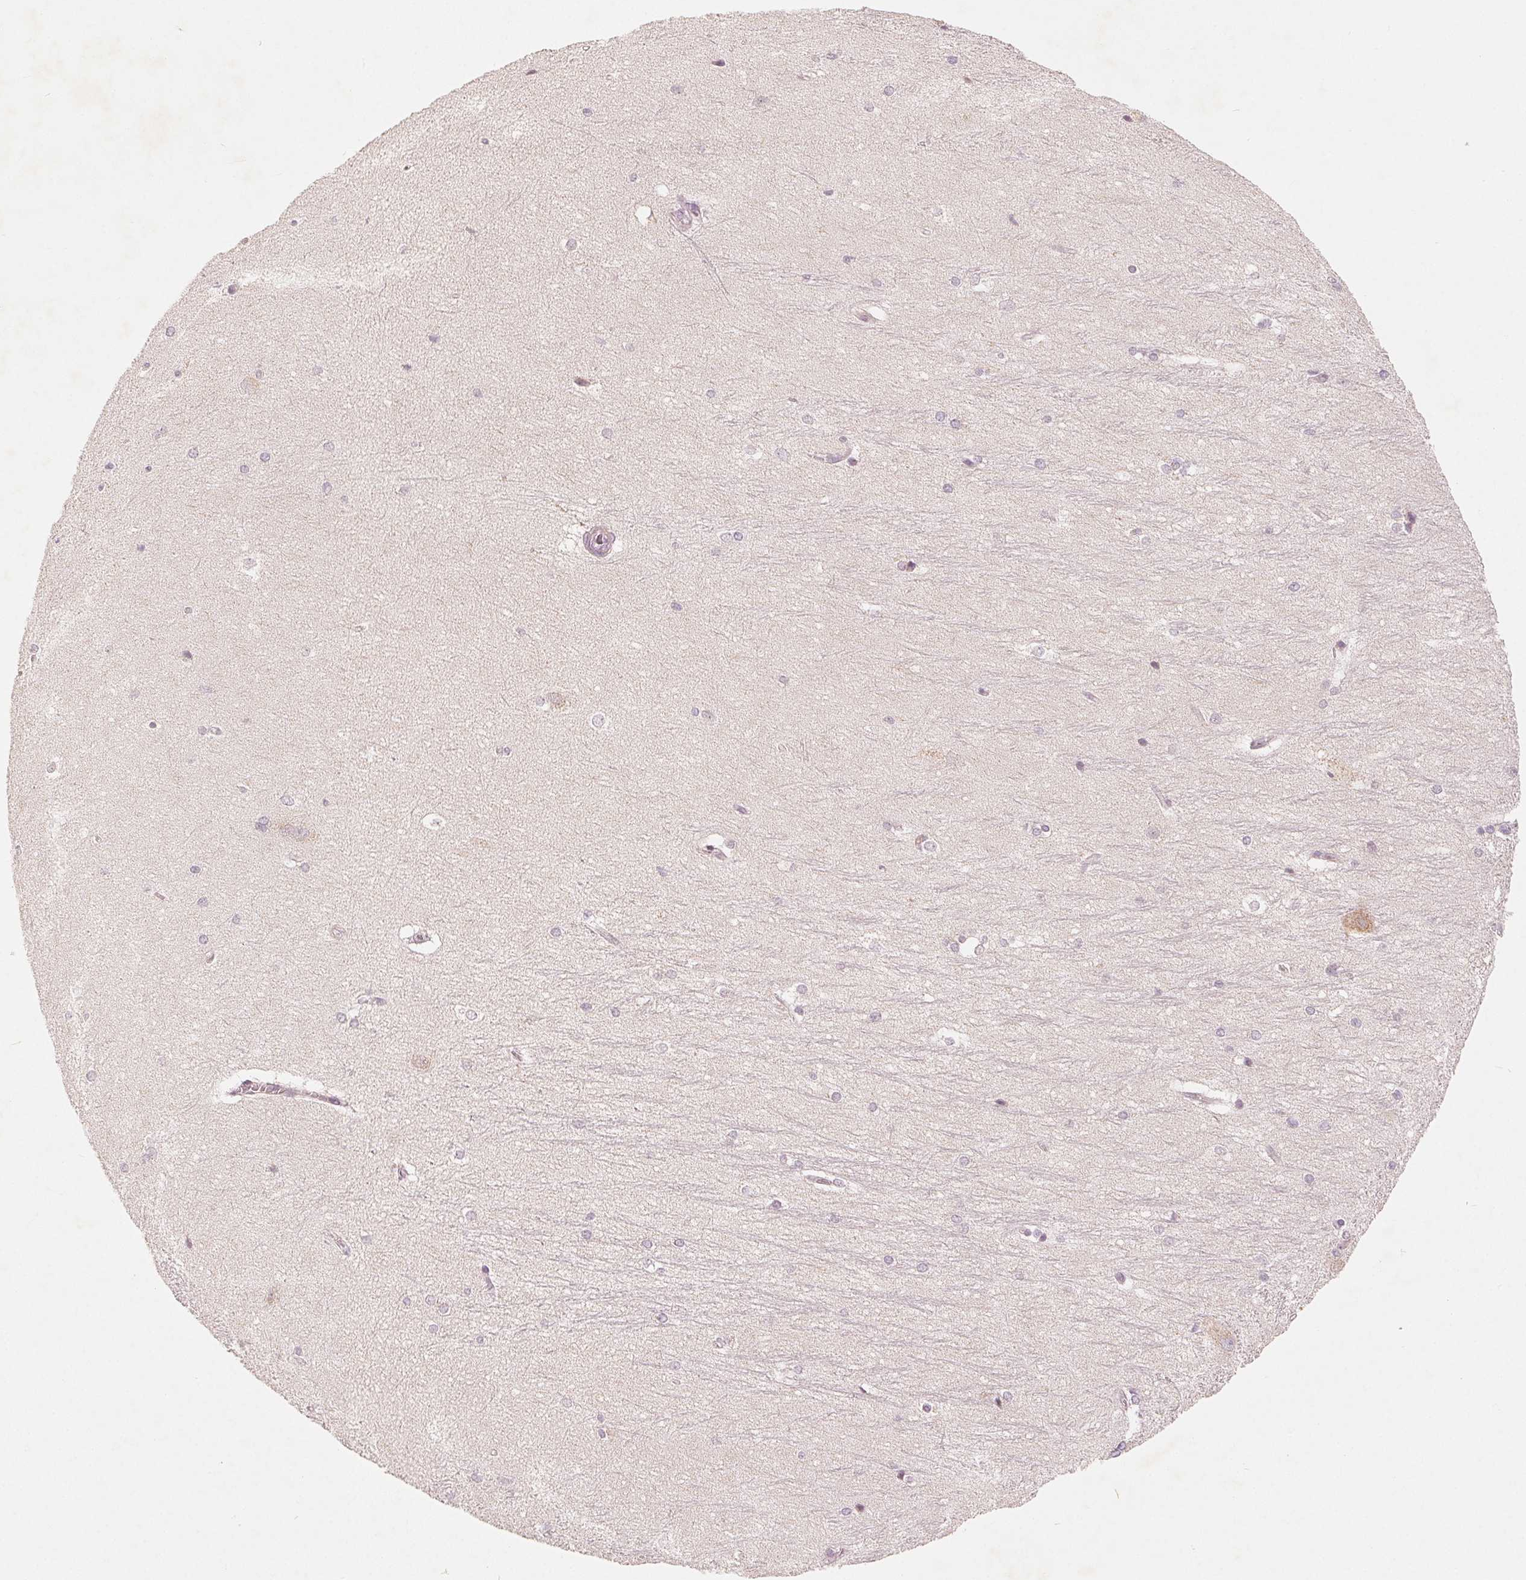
{"staining": {"intensity": "negative", "quantity": "none", "location": "none"}, "tissue": "hippocampus", "cell_type": "Glial cells", "image_type": "normal", "snomed": [{"axis": "morphology", "description": "Normal tissue, NOS"}, {"axis": "topography", "description": "Cerebral cortex"}, {"axis": "topography", "description": "Hippocampus"}], "caption": "Image shows no significant protein expression in glial cells of normal hippocampus.", "gene": "GHITM", "patient": {"sex": "female", "age": 19}}